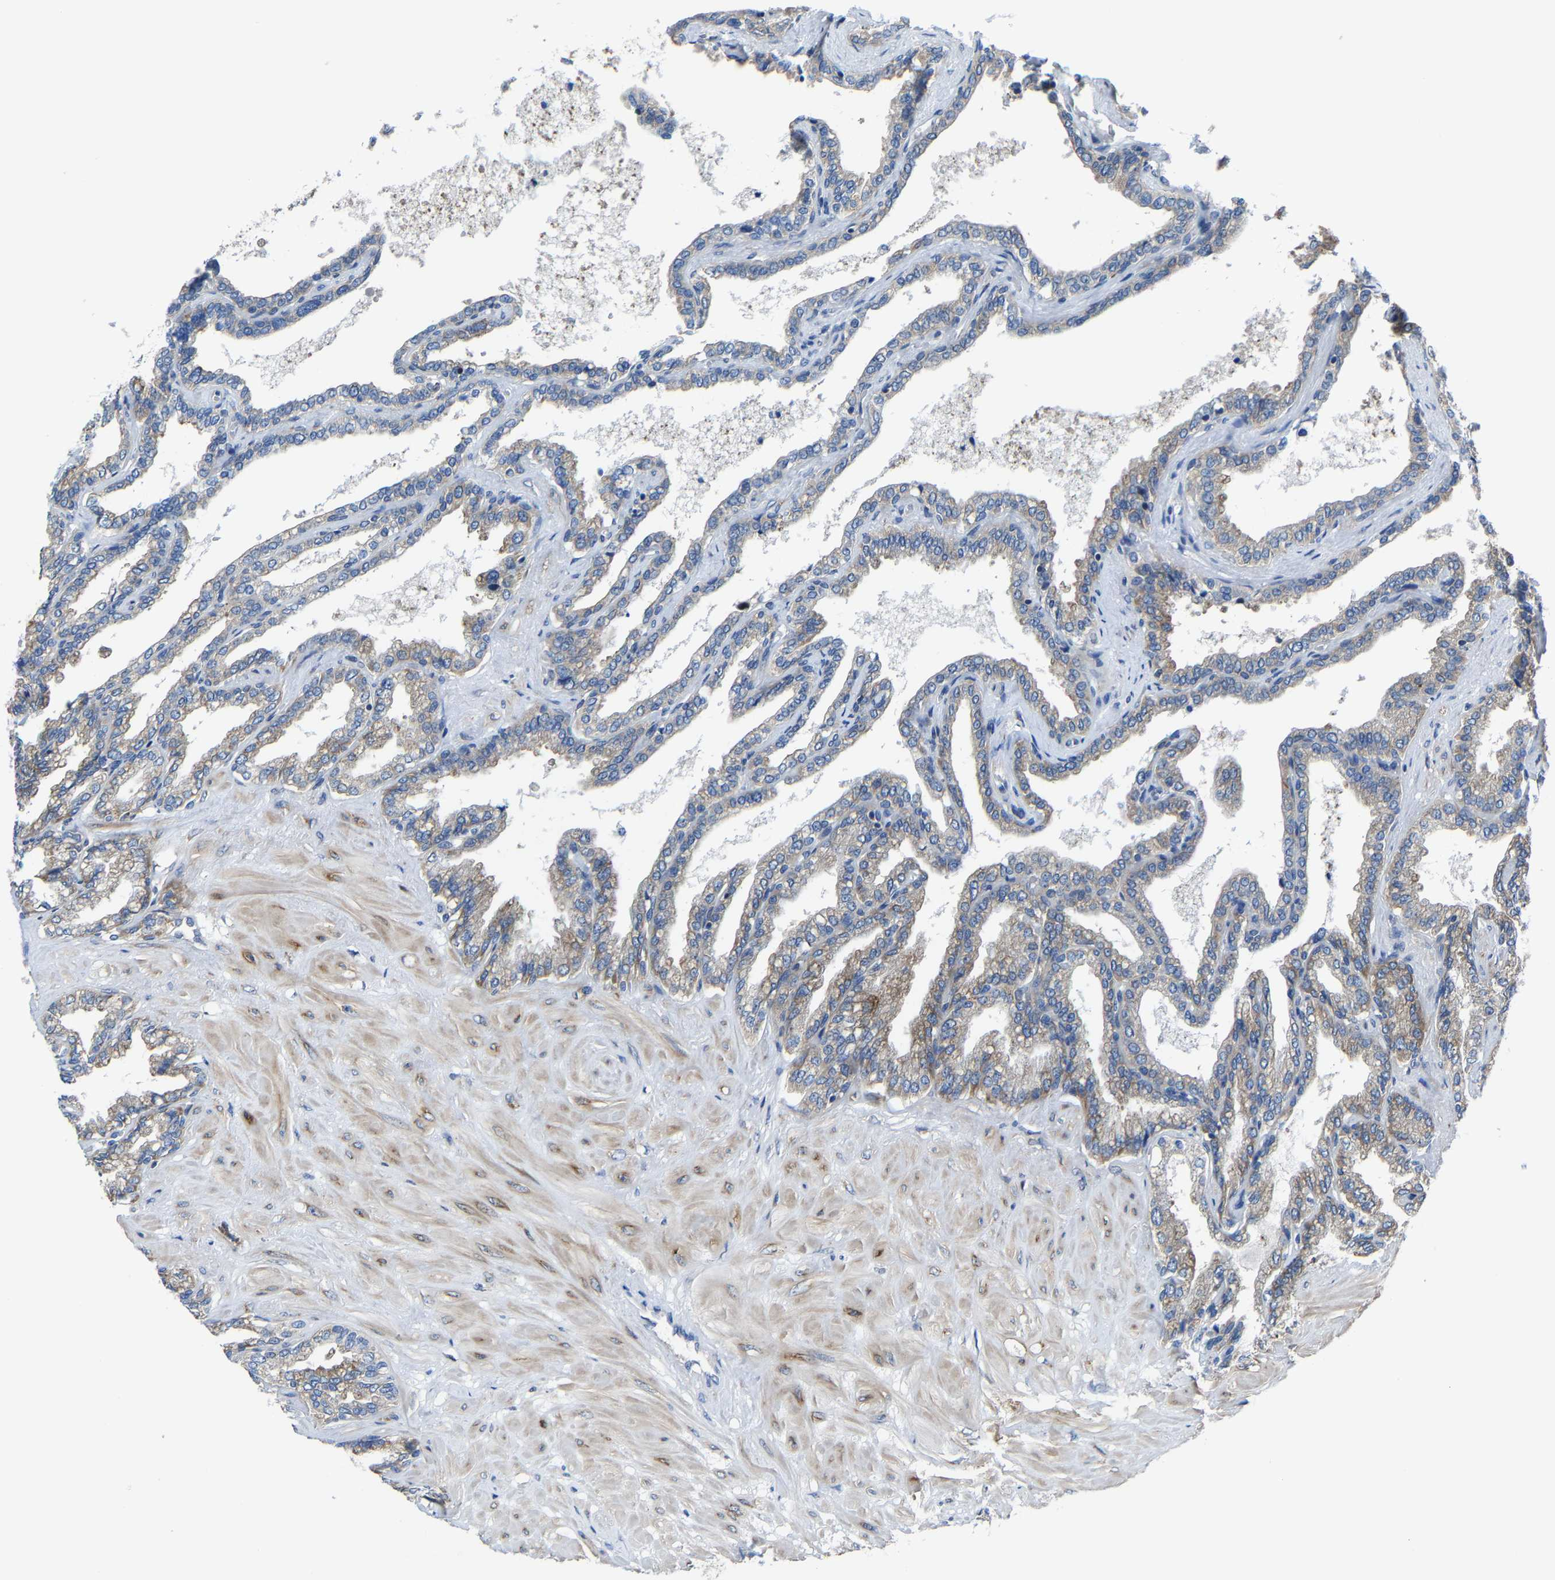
{"staining": {"intensity": "moderate", "quantity": "<25%", "location": "cytoplasmic/membranous"}, "tissue": "seminal vesicle", "cell_type": "Glandular cells", "image_type": "normal", "snomed": [{"axis": "morphology", "description": "Normal tissue, NOS"}, {"axis": "topography", "description": "Seminal veicle"}], "caption": "This is a photomicrograph of IHC staining of benign seminal vesicle, which shows moderate staining in the cytoplasmic/membranous of glandular cells.", "gene": "G3BP2", "patient": {"sex": "male", "age": 46}}